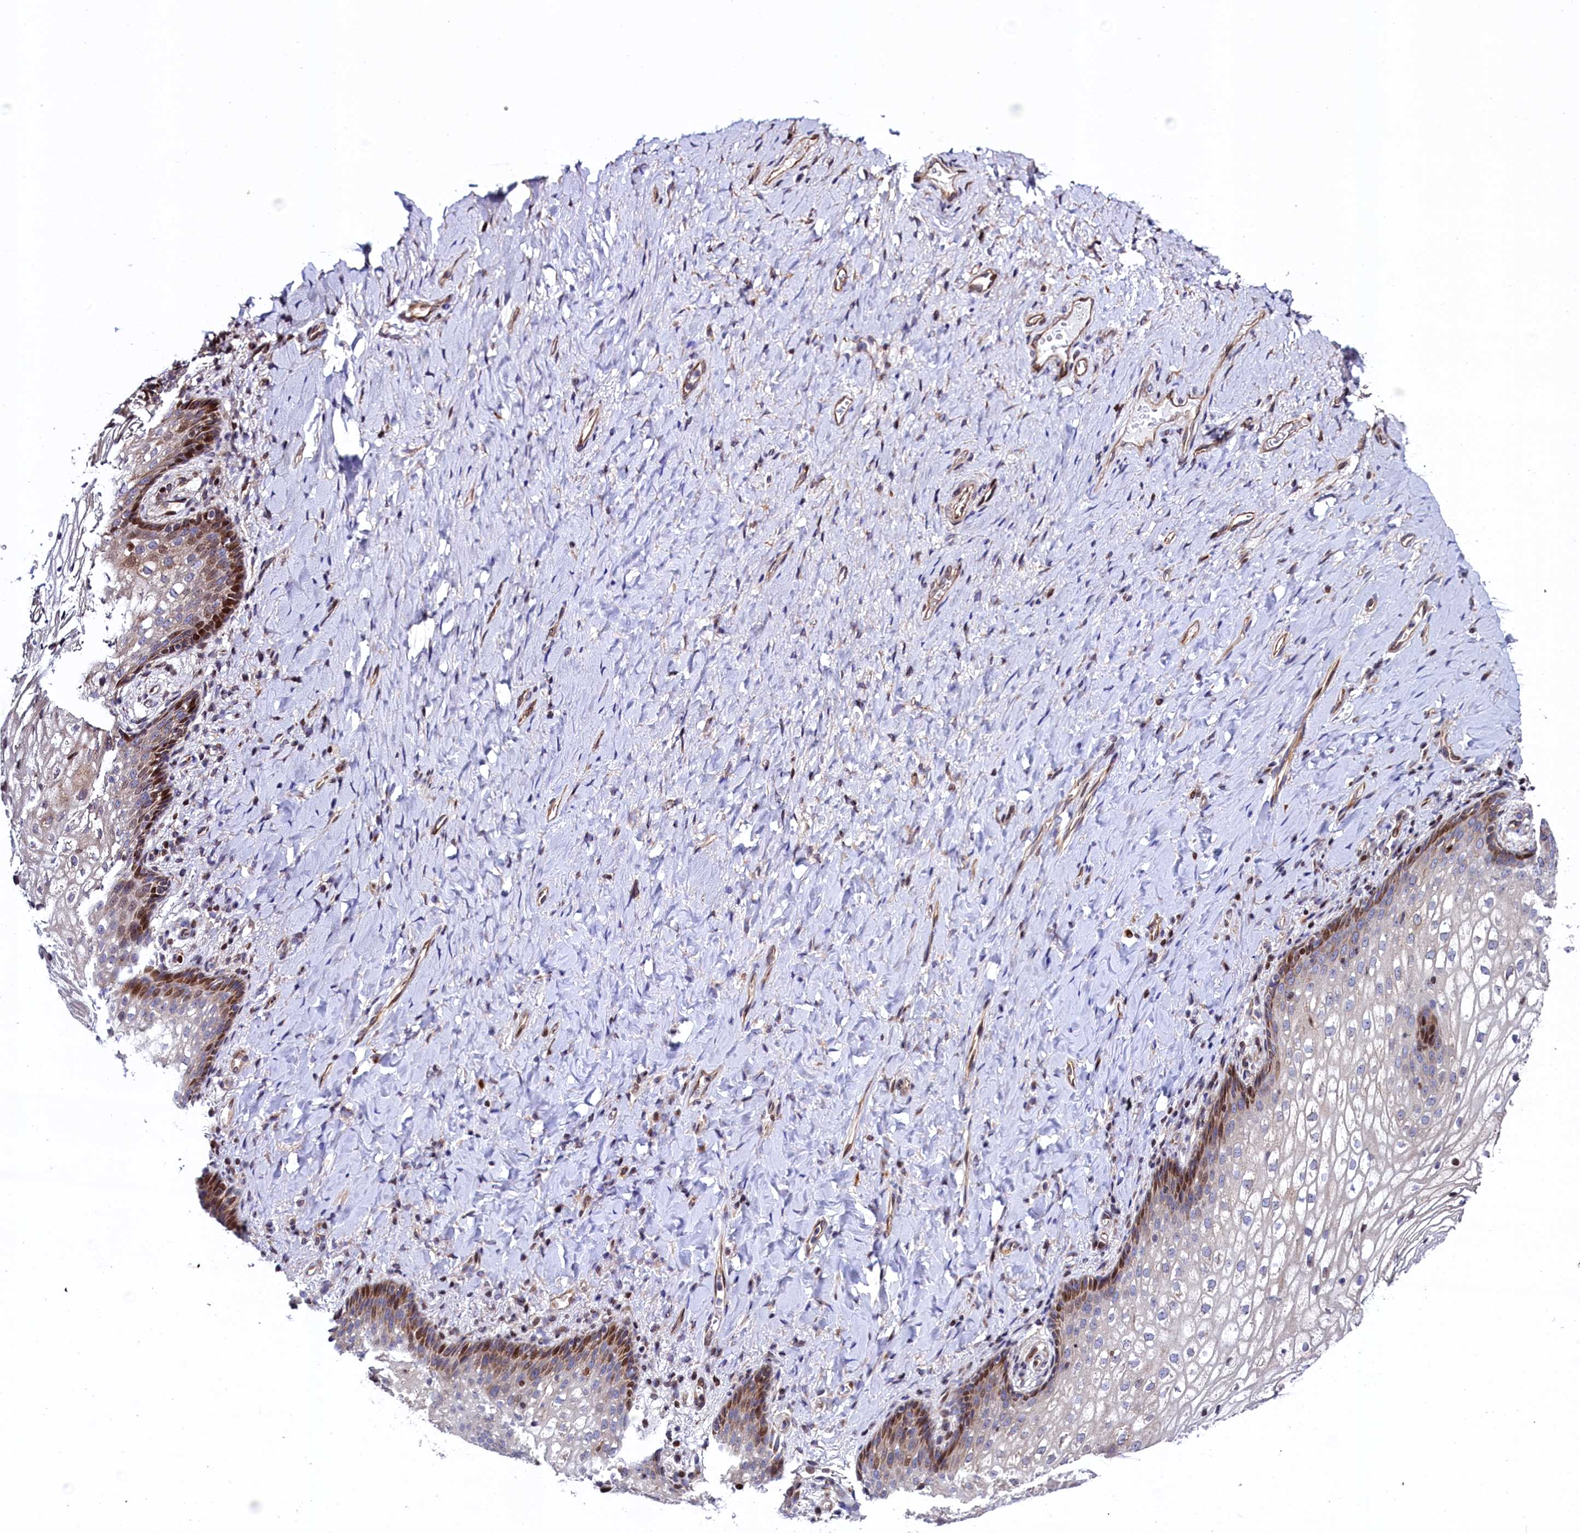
{"staining": {"intensity": "moderate", "quantity": "25%-75%", "location": "cytoplasmic/membranous,nuclear"}, "tissue": "vagina", "cell_type": "Squamous epithelial cells", "image_type": "normal", "snomed": [{"axis": "morphology", "description": "Normal tissue, NOS"}, {"axis": "topography", "description": "Vagina"}], "caption": "Vagina stained with immunohistochemistry demonstrates moderate cytoplasmic/membranous,nuclear expression in about 25%-75% of squamous epithelial cells. (IHC, brightfield microscopy, high magnification).", "gene": "TGDS", "patient": {"sex": "female", "age": 60}}